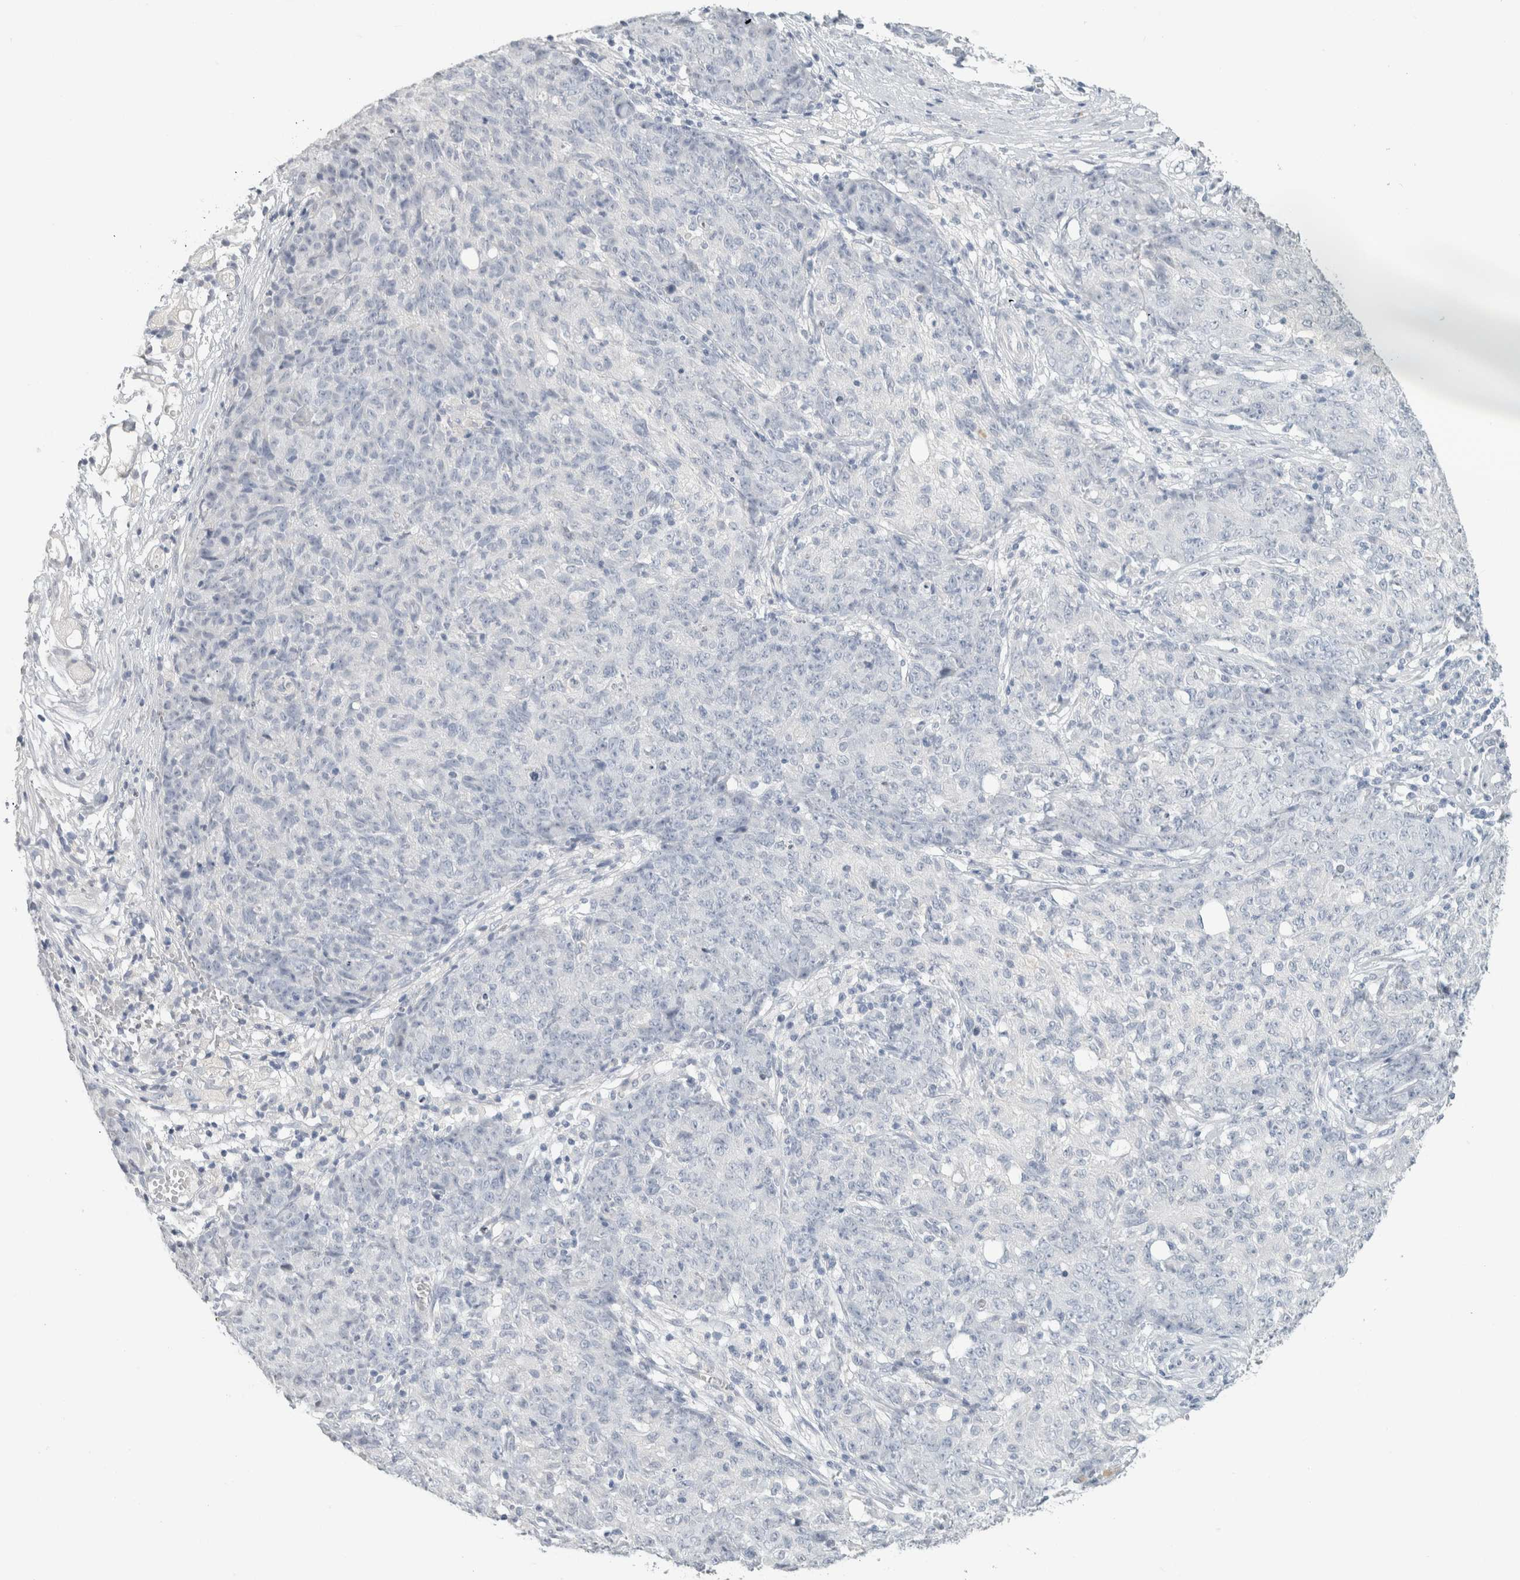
{"staining": {"intensity": "negative", "quantity": "none", "location": "none"}, "tissue": "ovarian cancer", "cell_type": "Tumor cells", "image_type": "cancer", "snomed": [{"axis": "morphology", "description": "Carcinoma, endometroid"}, {"axis": "topography", "description": "Ovary"}], "caption": "A micrograph of ovarian cancer stained for a protein demonstrates no brown staining in tumor cells. Brightfield microscopy of IHC stained with DAB (3,3'-diaminobenzidine) (brown) and hematoxylin (blue), captured at high magnification.", "gene": "SLC6A1", "patient": {"sex": "female", "age": 42}}